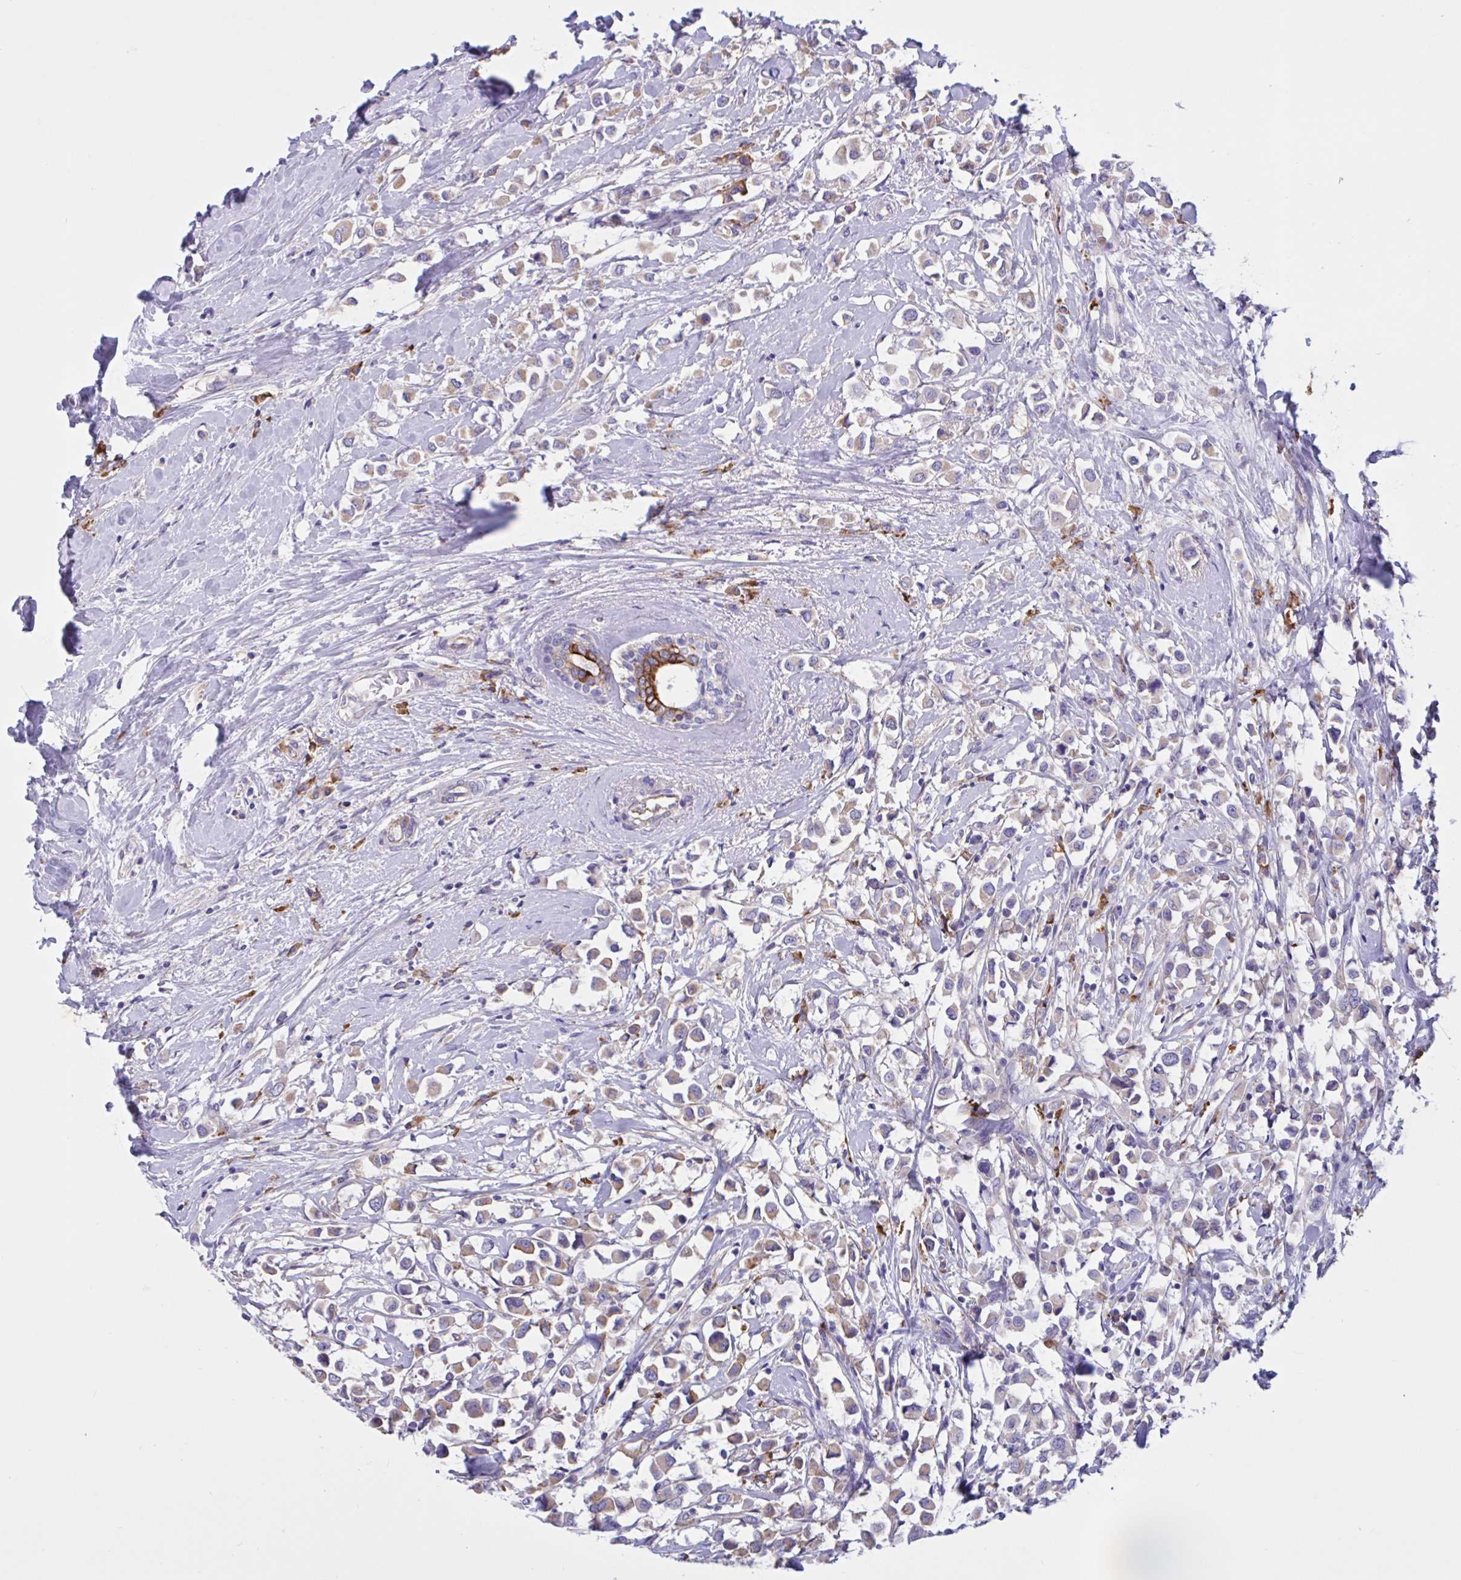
{"staining": {"intensity": "moderate", "quantity": "25%-75%", "location": "cytoplasmic/membranous"}, "tissue": "breast cancer", "cell_type": "Tumor cells", "image_type": "cancer", "snomed": [{"axis": "morphology", "description": "Duct carcinoma"}, {"axis": "topography", "description": "Breast"}], "caption": "Immunohistochemistry (IHC) histopathology image of neoplastic tissue: invasive ductal carcinoma (breast) stained using IHC displays medium levels of moderate protein expression localized specifically in the cytoplasmic/membranous of tumor cells, appearing as a cytoplasmic/membranous brown color.", "gene": "SLC66A1", "patient": {"sex": "female", "age": 61}}